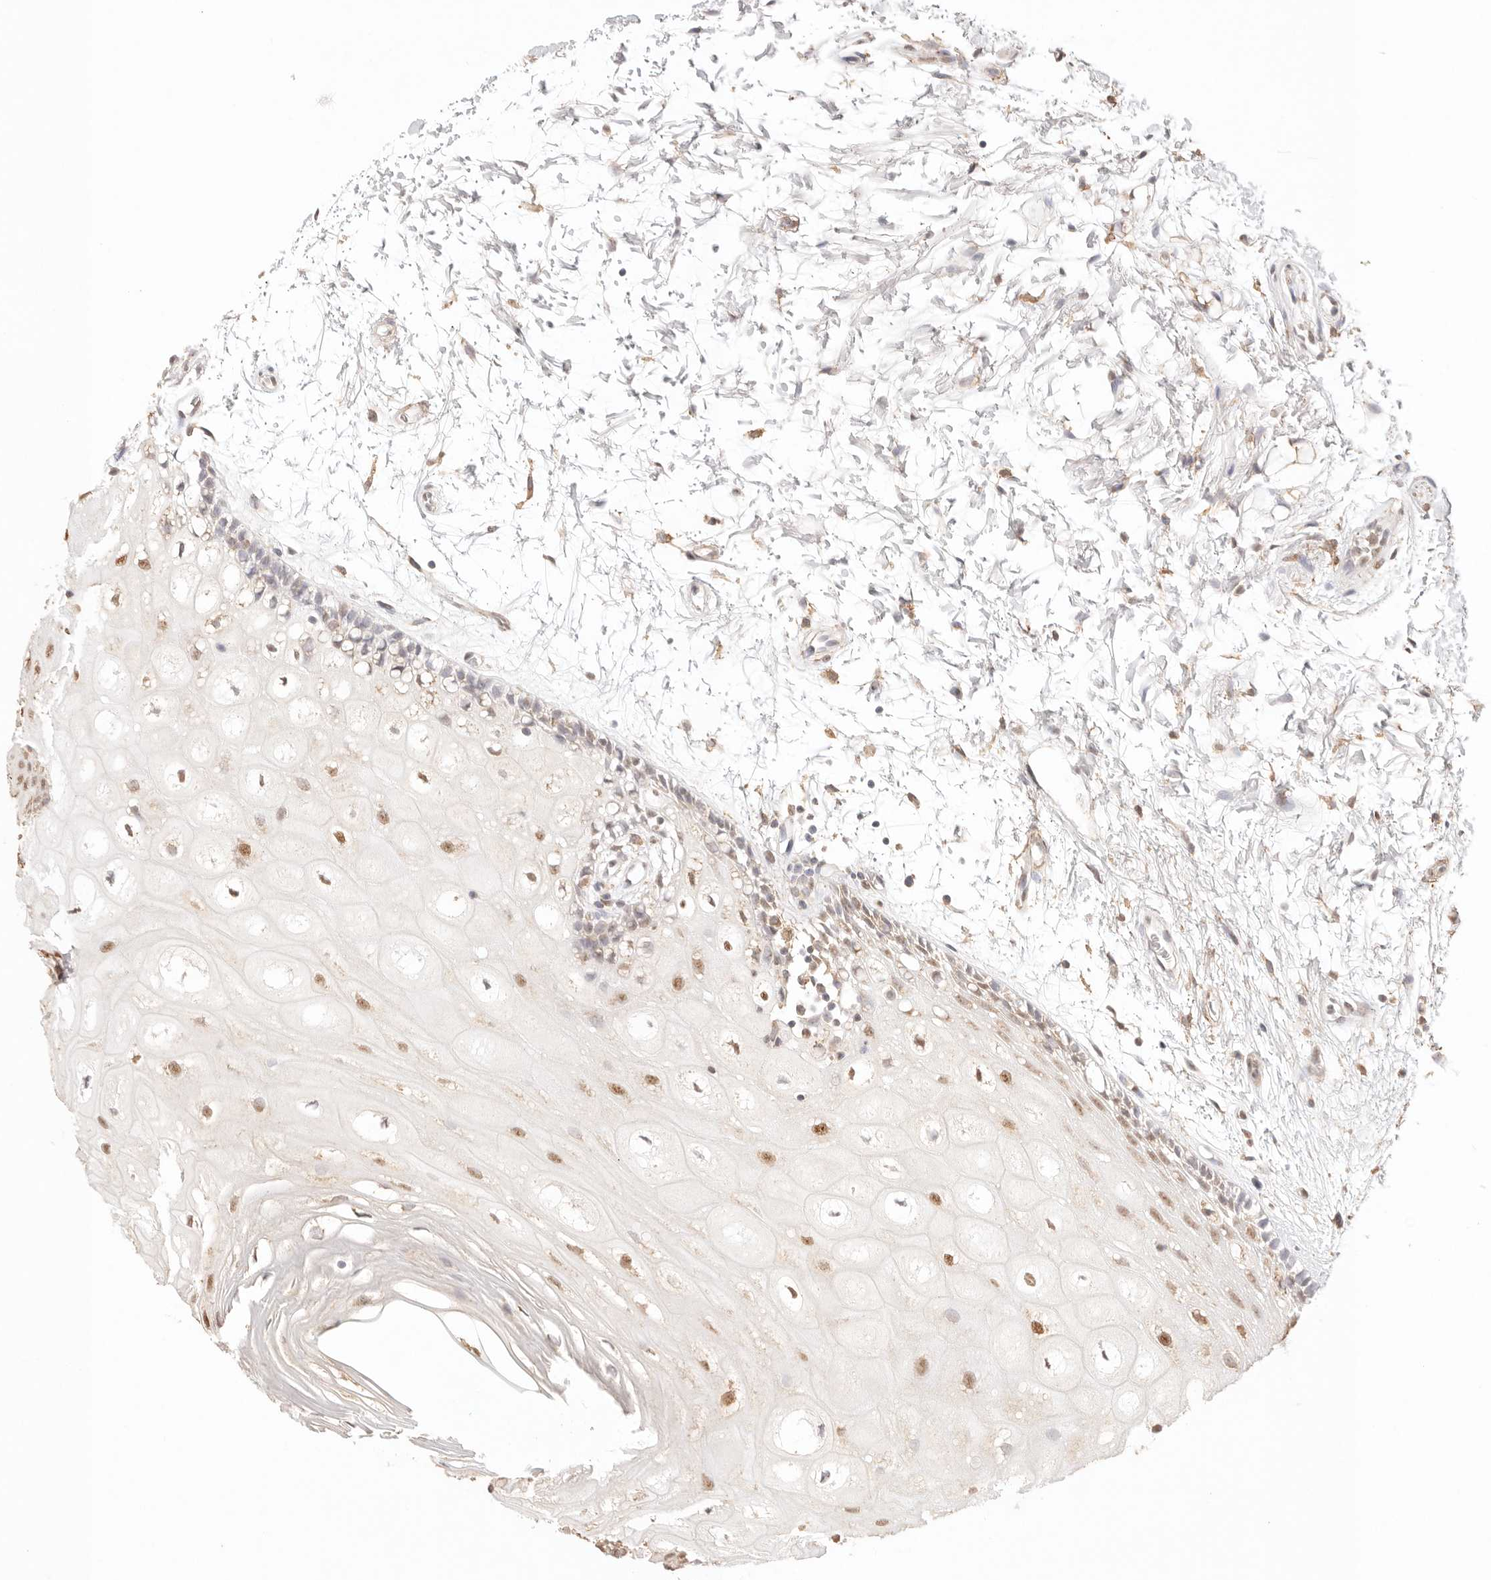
{"staining": {"intensity": "moderate", "quantity": ">75%", "location": "nuclear"}, "tissue": "oral mucosa", "cell_type": "Squamous epithelial cells", "image_type": "normal", "snomed": [{"axis": "morphology", "description": "Normal tissue, NOS"}, {"axis": "topography", "description": "Skeletal muscle"}, {"axis": "topography", "description": "Oral tissue"}, {"axis": "topography", "description": "Peripheral nerve tissue"}], "caption": "Oral mucosa stained with DAB (3,3'-diaminobenzidine) immunohistochemistry displays medium levels of moderate nuclear staining in about >75% of squamous epithelial cells.", "gene": "IL1R2", "patient": {"sex": "female", "age": 84}}